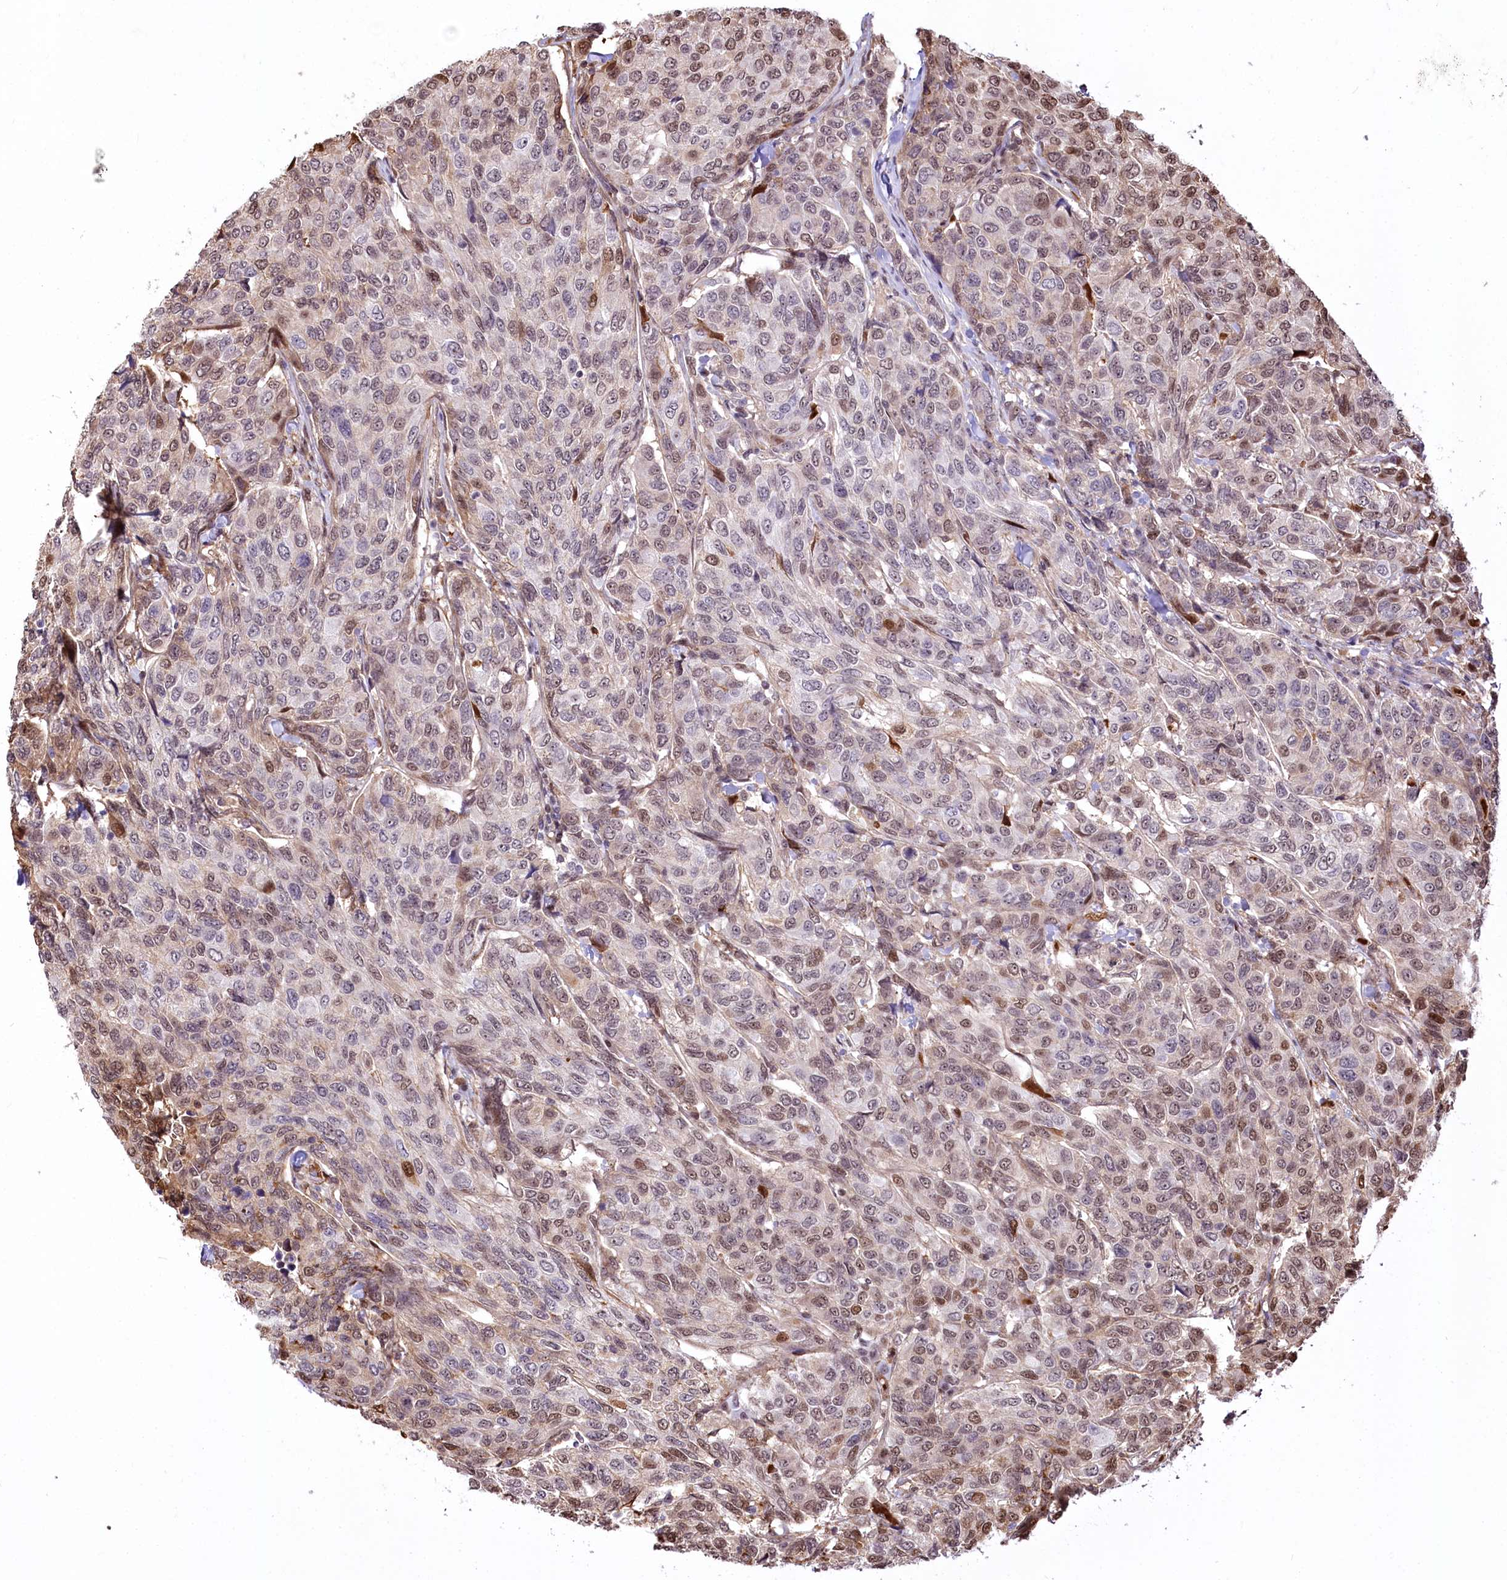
{"staining": {"intensity": "moderate", "quantity": "25%-75%", "location": "cytoplasmic/membranous,nuclear"}, "tissue": "breast cancer", "cell_type": "Tumor cells", "image_type": "cancer", "snomed": [{"axis": "morphology", "description": "Duct carcinoma"}, {"axis": "topography", "description": "Breast"}], "caption": "Breast cancer (intraductal carcinoma) was stained to show a protein in brown. There is medium levels of moderate cytoplasmic/membranous and nuclear staining in approximately 25%-75% of tumor cells.", "gene": "PTMS", "patient": {"sex": "female", "age": 55}}